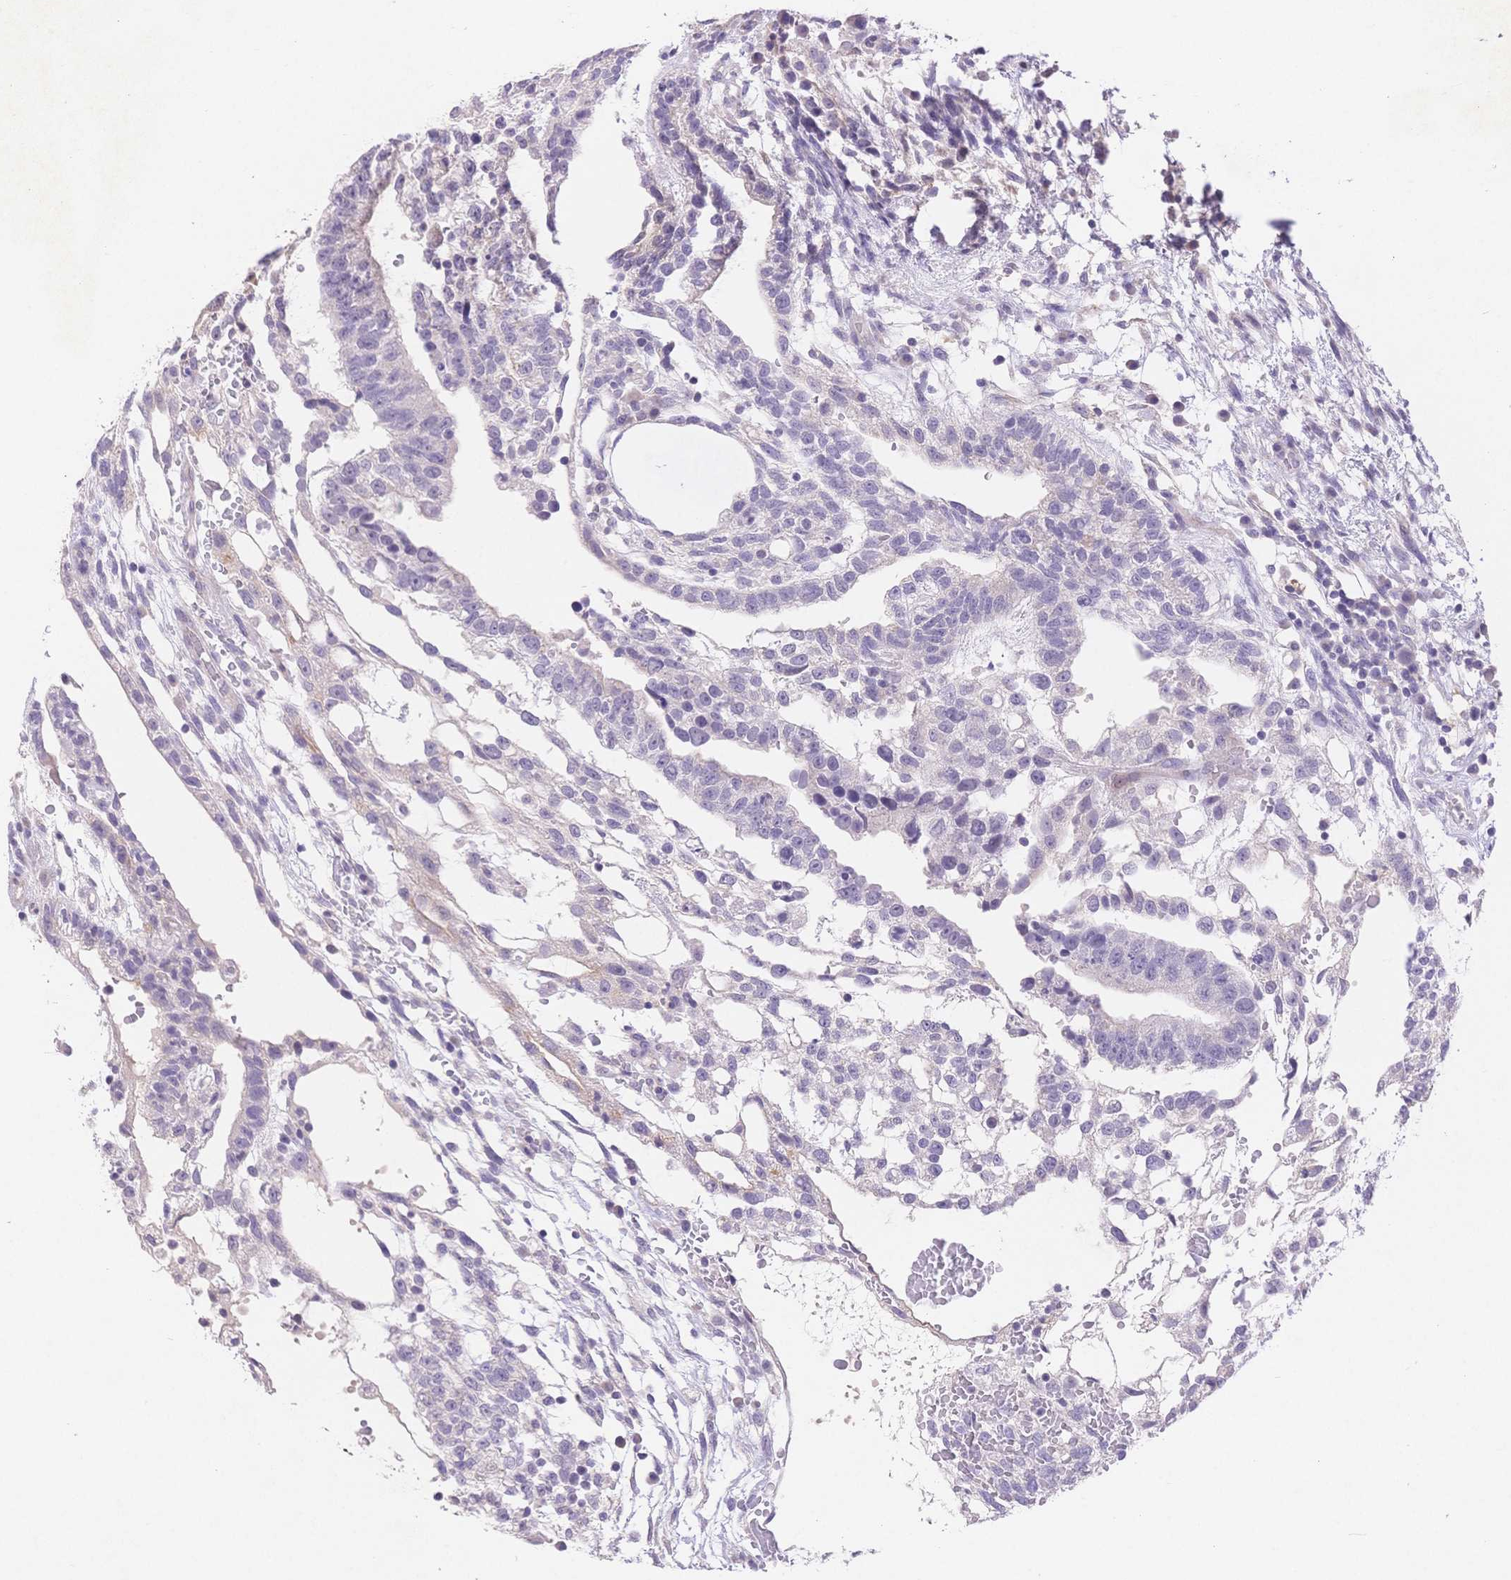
{"staining": {"intensity": "negative", "quantity": "none", "location": "none"}, "tissue": "testis cancer", "cell_type": "Tumor cells", "image_type": "cancer", "snomed": [{"axis": "morphology", "description": "Normal tissue, NOS"}, {"axis": "morphology", "description": "Carcinoma, Embryonal, NOS"}, {"axis": "topography", "description": "Testis"}], "caption": "The micrograph exhibits no significant positivity in tumor cells of testis cancer (embryonal carcinoma). (DAB (3,3'-diaminobenzidine) immunohistochemistry (IHC), high magnification).", "gene": "MYOM1", "patient": {"sex": "male", "age": 32}}